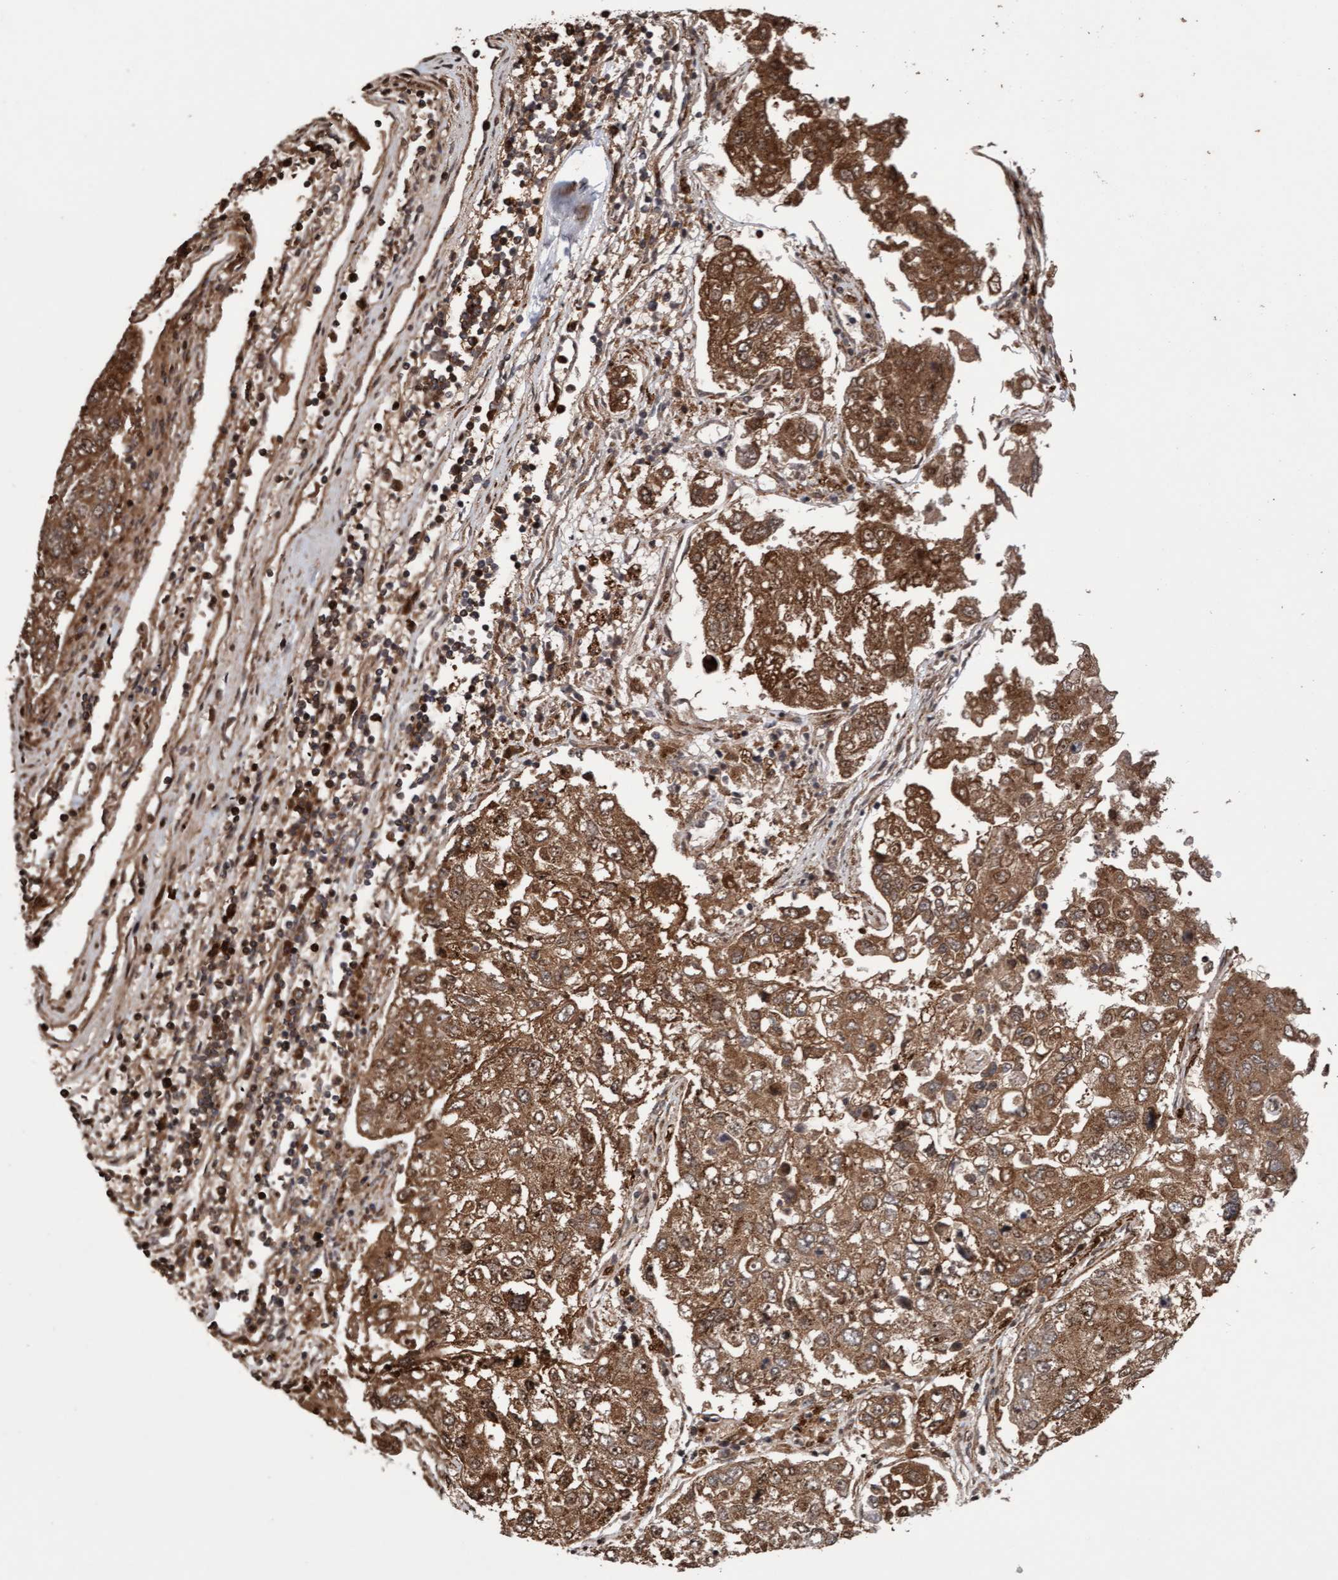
{"staining": {"intensity": "moderate", "quantity": ">75%", "location": "cytoplasmic/membranous"}, "tissue": "urothelial cancer", "cell_type": "Tumor cells", "image_type": "cancer", "snomed": [{"axis": "morphology", "description": "Urothelial carcinoma, High grade"}, {"axis": "topography", "description": "Lymph node"}, {"axis": "topography", "description": "Urinary bladder"}], "caption": "Protein staining reveals moderate cytoplasmic/membranous staining in approximately >75% of tumor cells in urothelial cancer. (DAB IHC with brightfield microscopy, high magnification).", "gene": "PECR", "patient": {"sex": "male", "age": 51}}